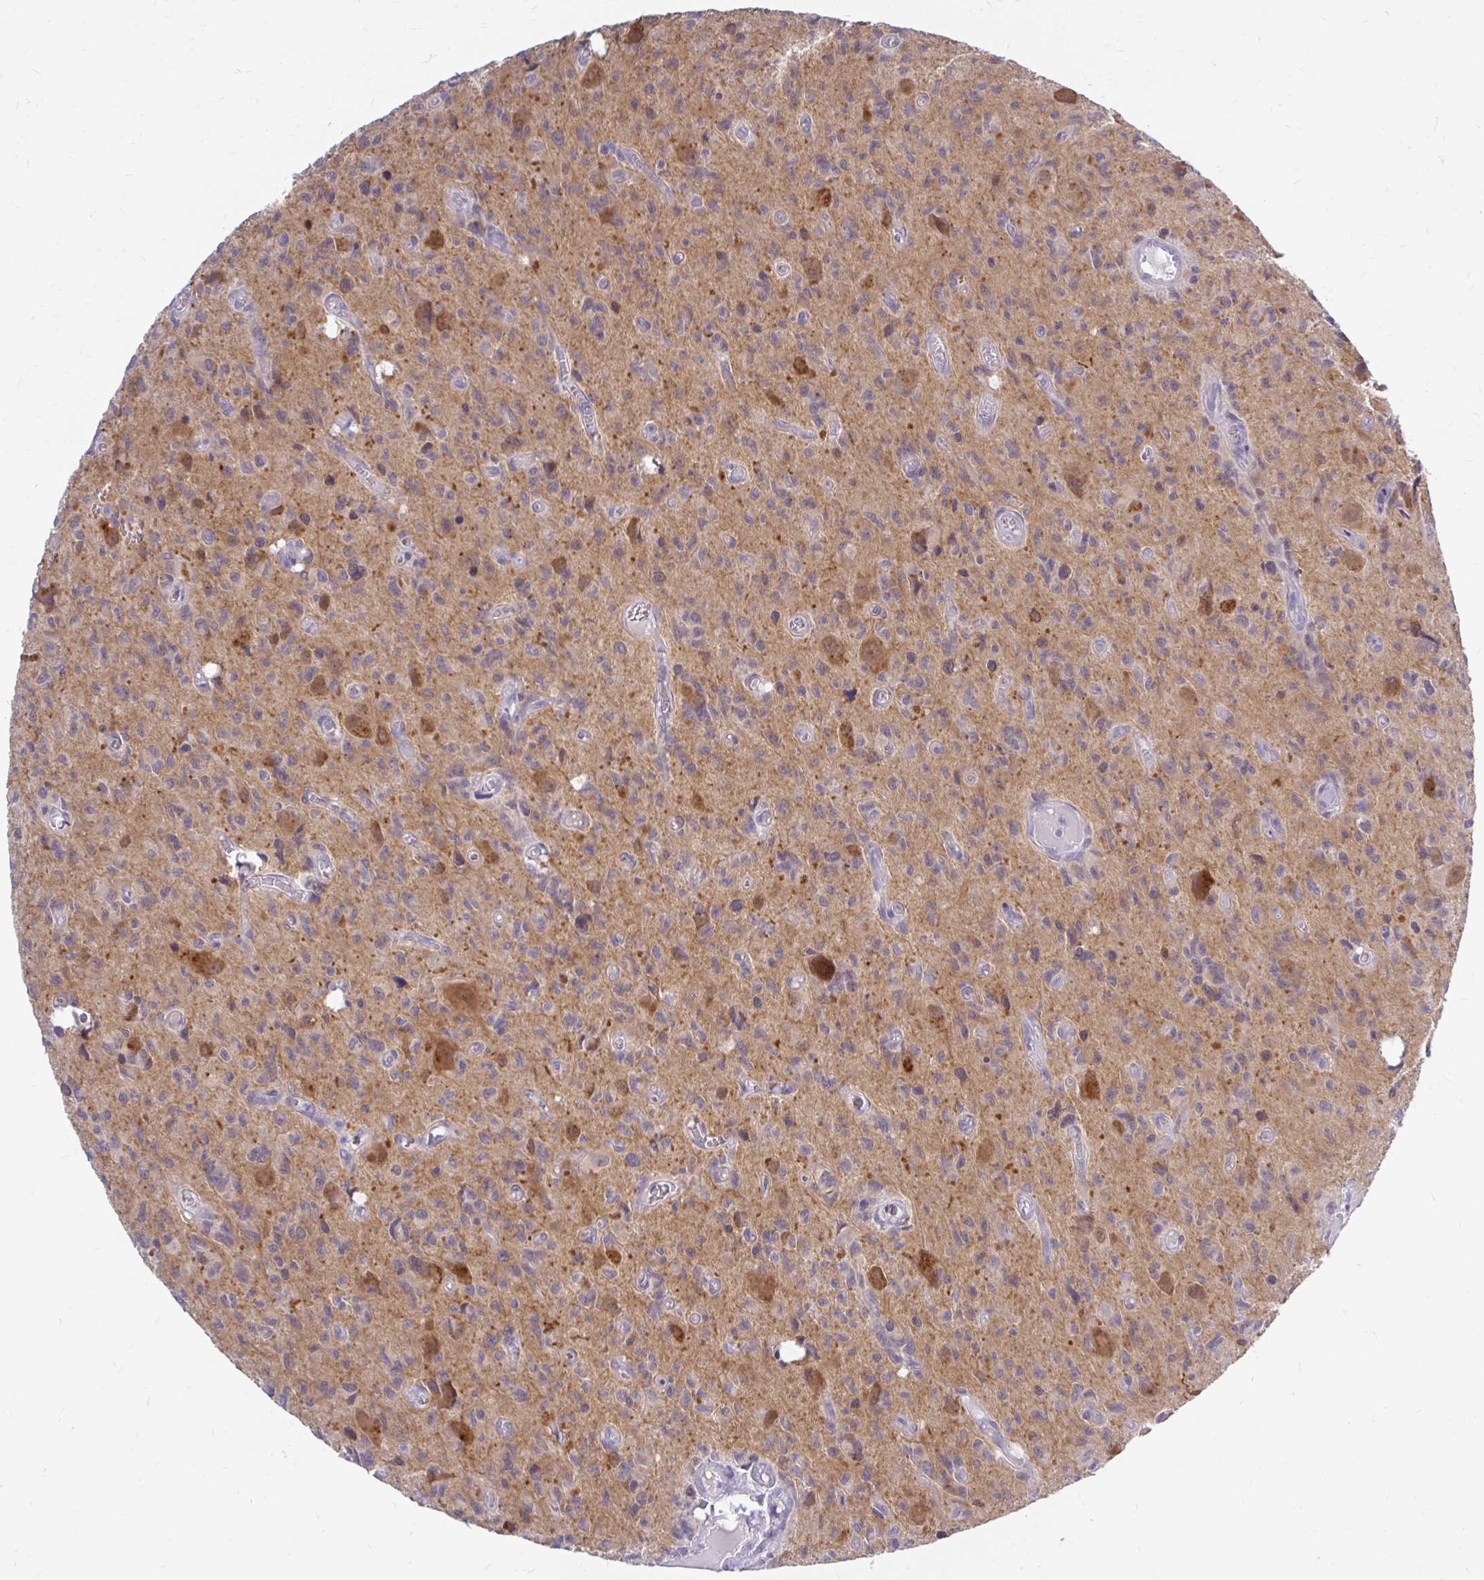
{"staining": {"intensity": "negative", "quantity": "none", "location": "none"}, "tissue": "glioma", "cell_type": "Tumor cells", "image_type": "cancer", "snomed": [{"axis": "morphology", "description": "Glioma, malignant, High grade"}, {"axis": "topography", "description": "Brain"}], "caption": "A histopathology image of glioma stained for a protein reveals no brown staining in tumor cells.", "gene": "MAP1LC3A", "patient": {"sex": "male", "age": 76}}